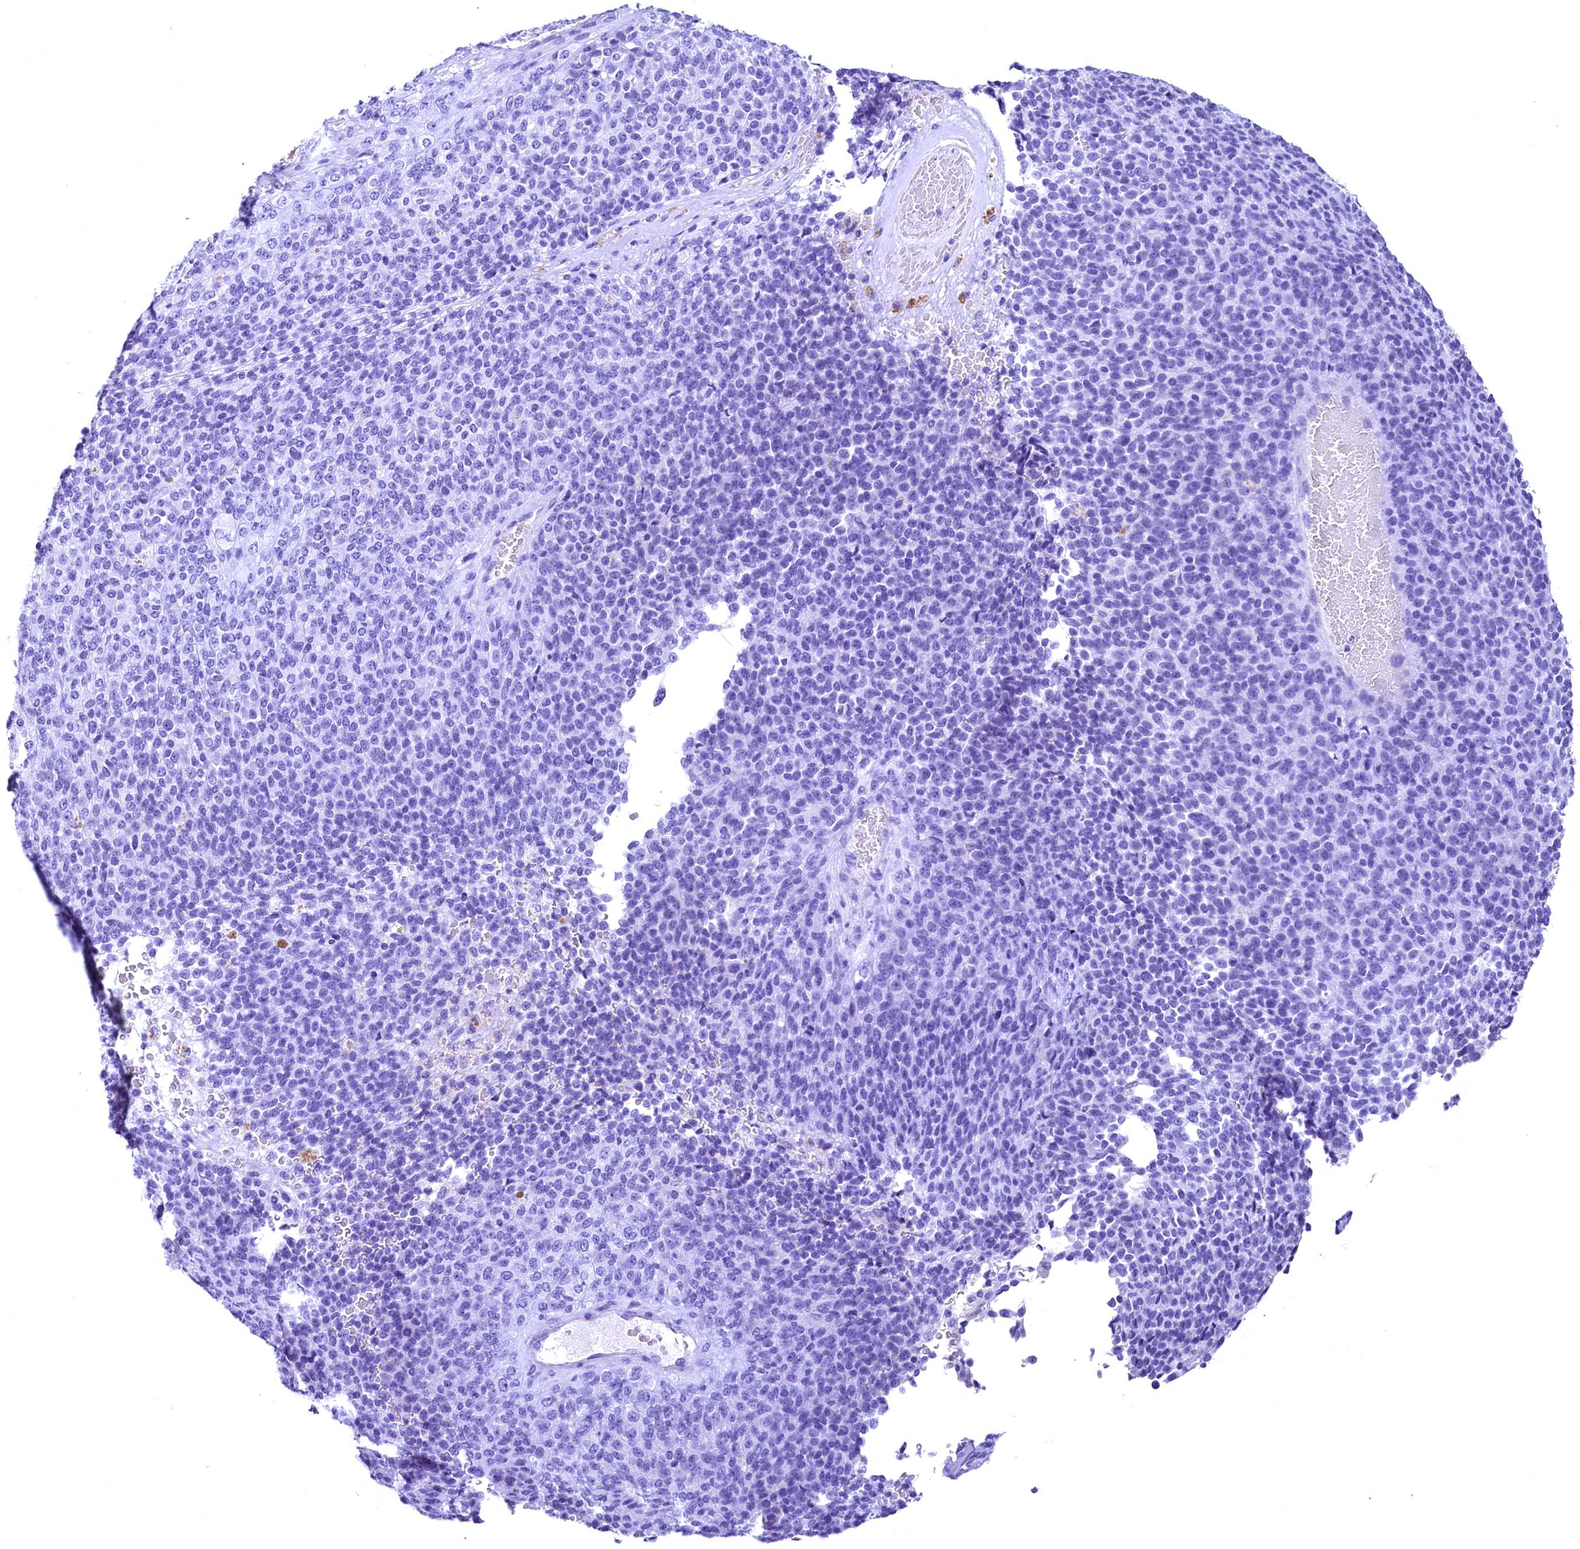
{"staining": {"intensity": "negative", "quantity": "none", "location": "none"}, "tissue": "melanoma", "cell_type": "Tumor cells", "image_type": "cancer", "snomed": [{"axis": "morphology", "description": "Malignant melanoma, Metastatic site"}, {"axis": "topography", "description": "Brain"}], "caption": "Immunohistochemistry (IHC) of melanoma exhibits no expression in tumor cells. (Brightfield microscopy of DAB (3,3'-diaminobenzidine) IHC at high magnification).", "gene": "SKIDA1", "patient": {"sex": "female", "age": 56}}